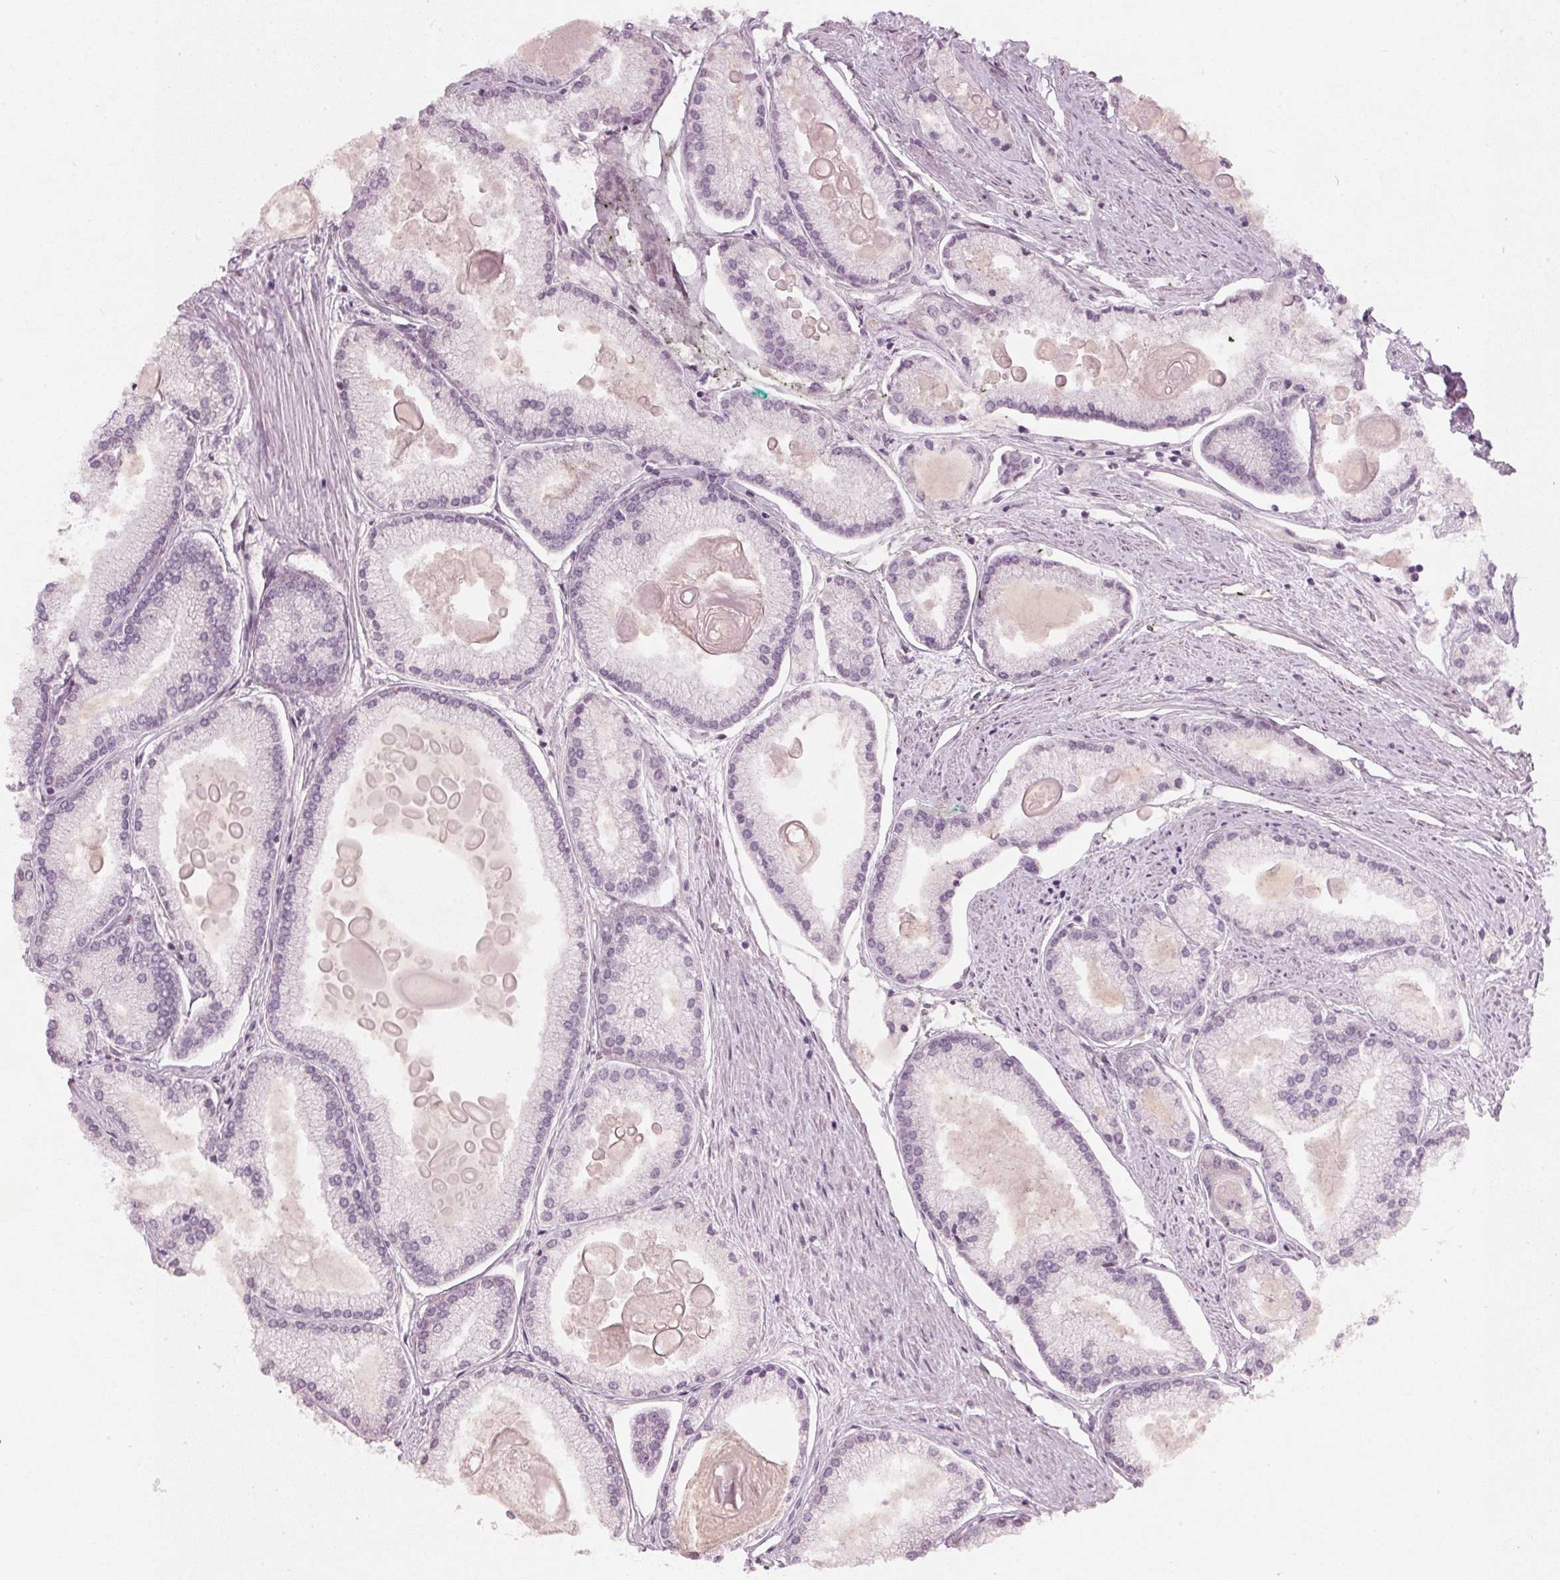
{"staining": {"intensity": "negative", "quantity": "none", "location": "none"}, "tissue": "prostate cancer", "cell_type": "Tumor cells", "image_type": "cancer", "snomed": [{"axis": "morphology", "description": "Adenocarcinoma, High grade"}, {"axis": "topography", "description": "Prostate"}], "caption": "Immunohistochemistry (IHC) histopathology image of neoplastic tissue: human prostate cancer (adenocarcinoma (high-grade)) stained with DAB (3,3'-diaminobenzidine) exhibits no significant protein staining in tumor cells.", "gene": "SFRP4", "patient": {"sex": "male", "age": 68}}